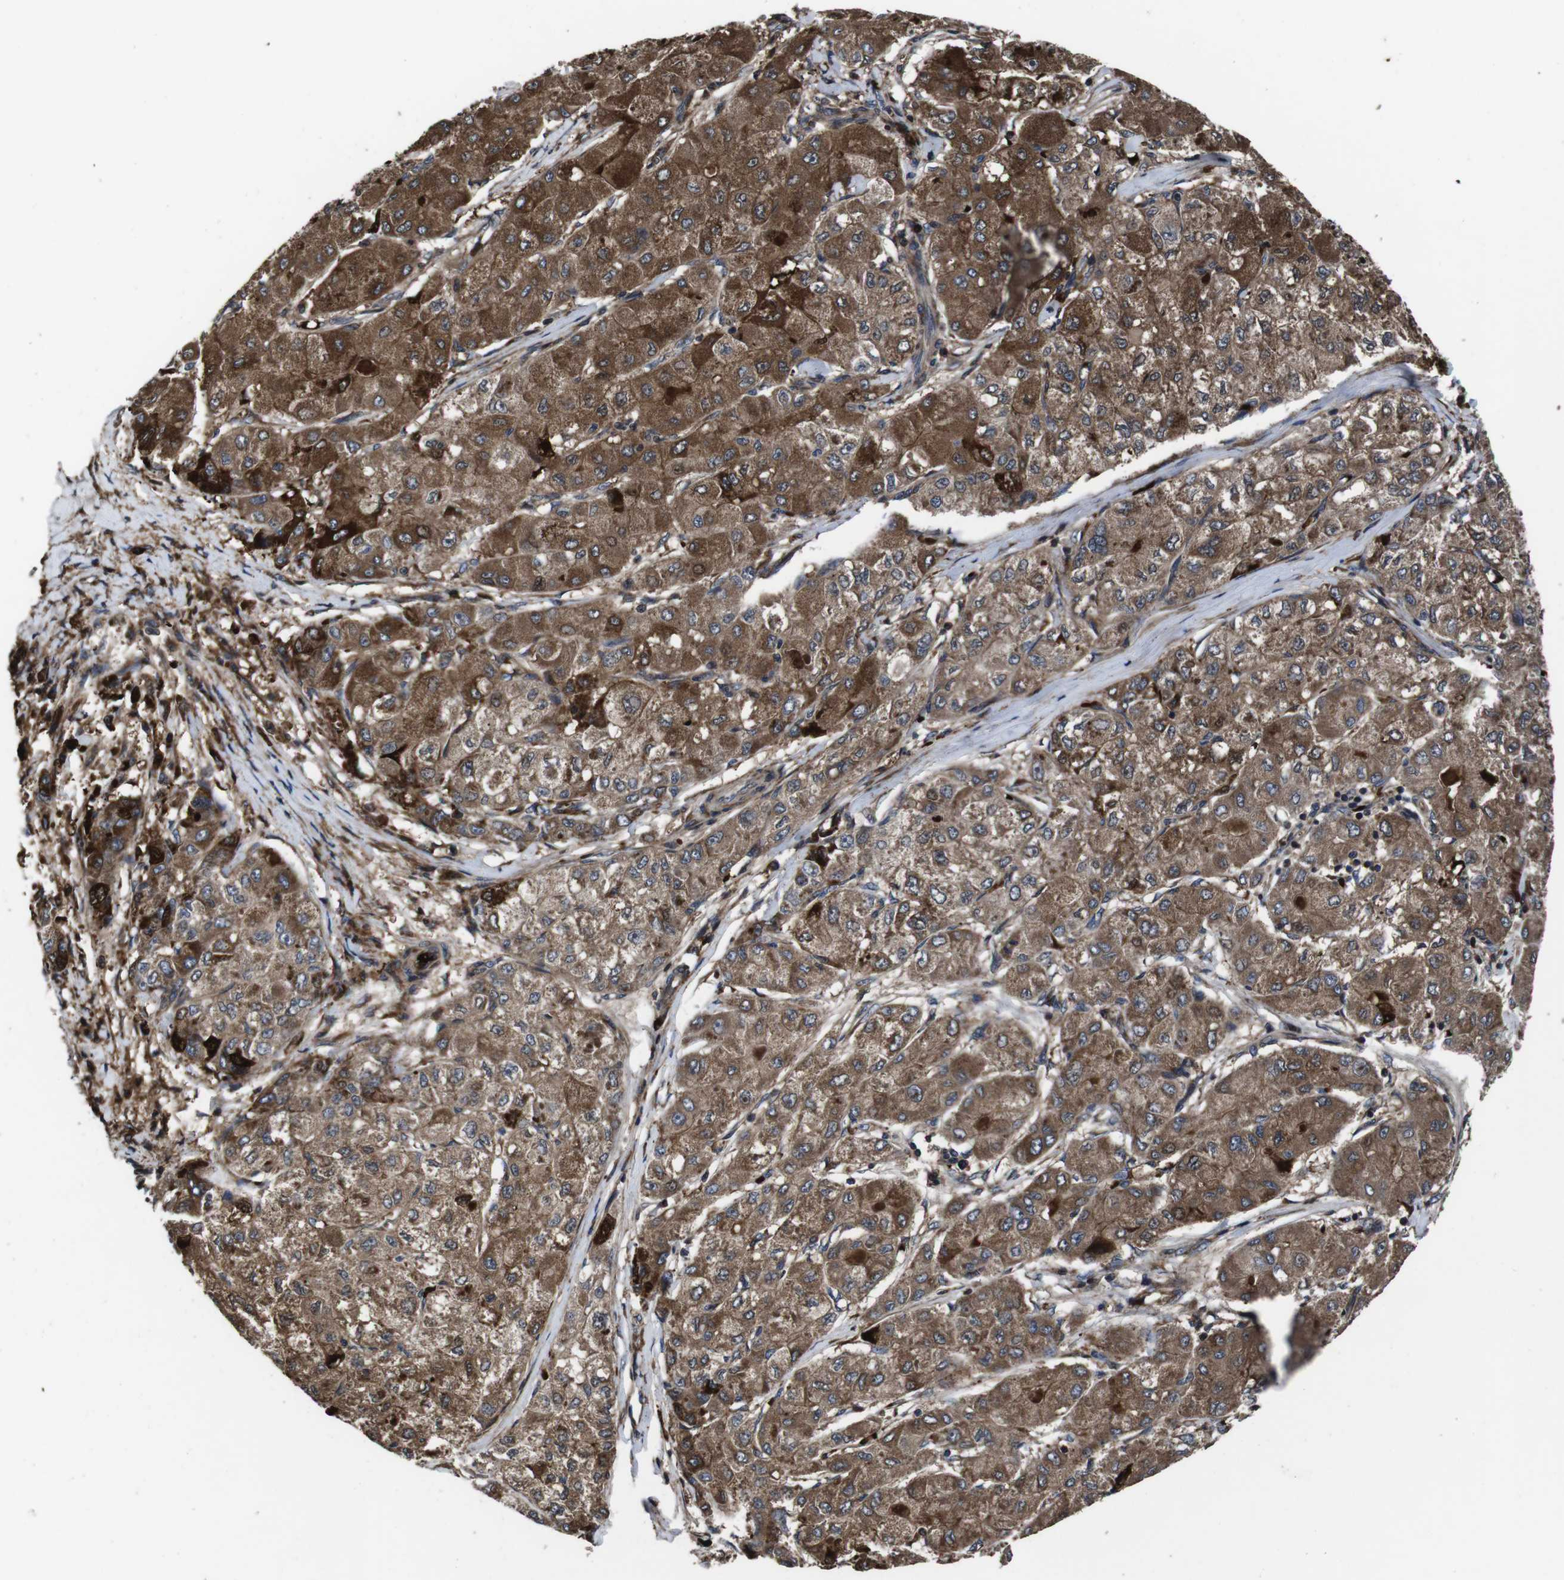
{"staining": {"intensity": "moderate", "quantity": ">75%", "location": "cytoplasmic/membranous"}, "tissue": "liver cancer", "cell_type": "Tumor cells", "image_type": "cancer", "snomed": [{"axis": "morphology", "description": "Carcinoma, Hepatocellular, NOS"}, {"axis": "topography", "description": "Liver"}], "caption": "This image exhibits immunohistochemistry staining of hepatocellular carcinoma (liver), with medium moderate cytoplasmic/membranous staining in approximately >75% of tumor cells.", "gene": "SMYD3", "patient": {"sex": "male", "age": 80}}